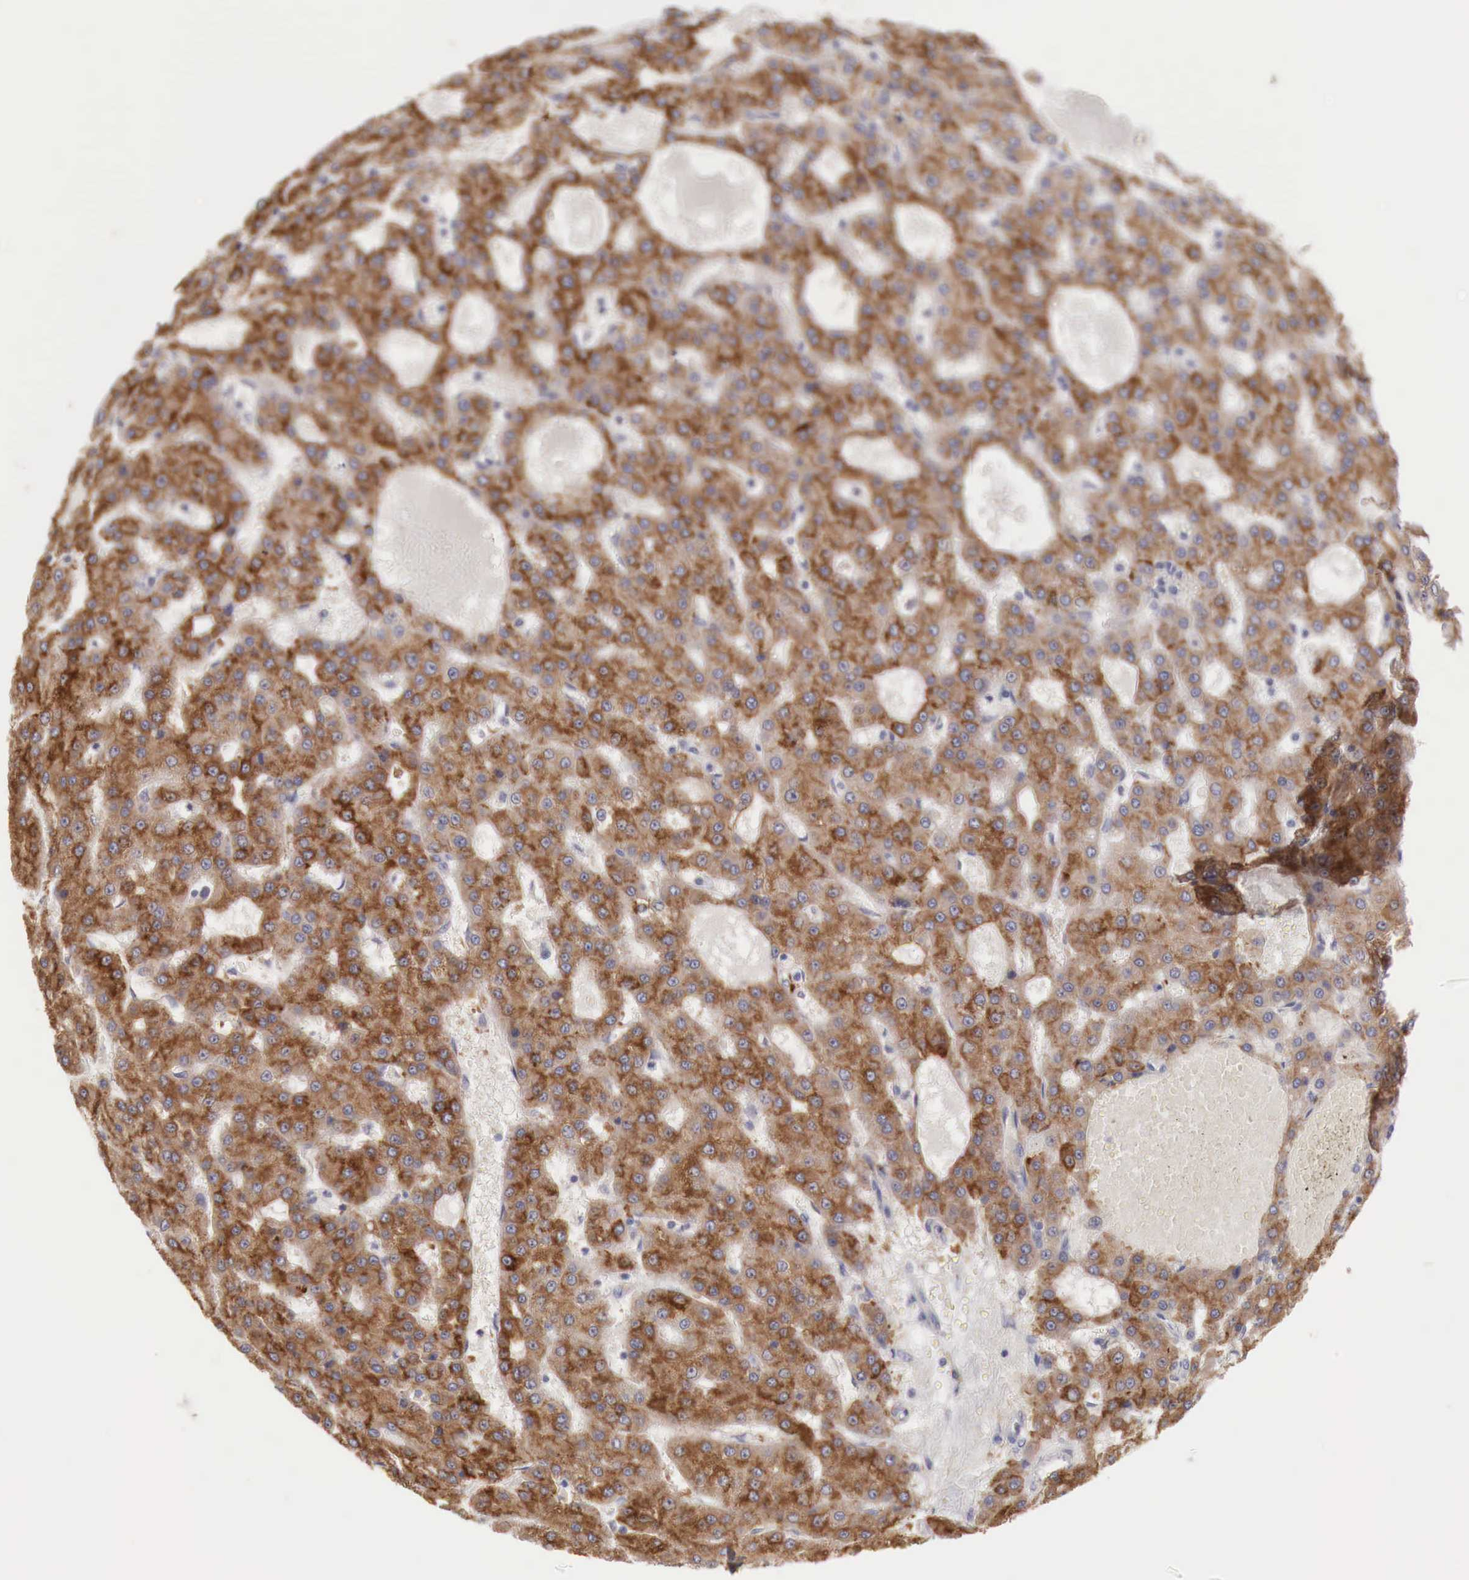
{"staining": {"intensity": "strong", "quantity": ">75%", "location": "cytoplasmic/membranous"}, "tissue": "liver cancer", "cell_type": "Tumor cells", "image_type": "cancer", "snomed": [{"axis": "morphology", "description": "Carcinoma, Hepatocellular, NOS"}, {"axis": "topography", "description": "Liver"}], "caption": "The micrograph exhibits staining of liver cancer (hepatocellular carcinoma), revealing strong cytoplasmic/membranous protein expression (brown color) within tumor cells.", "gene": "NSDHL", "patient": {"sex": "male", "age": 47}}